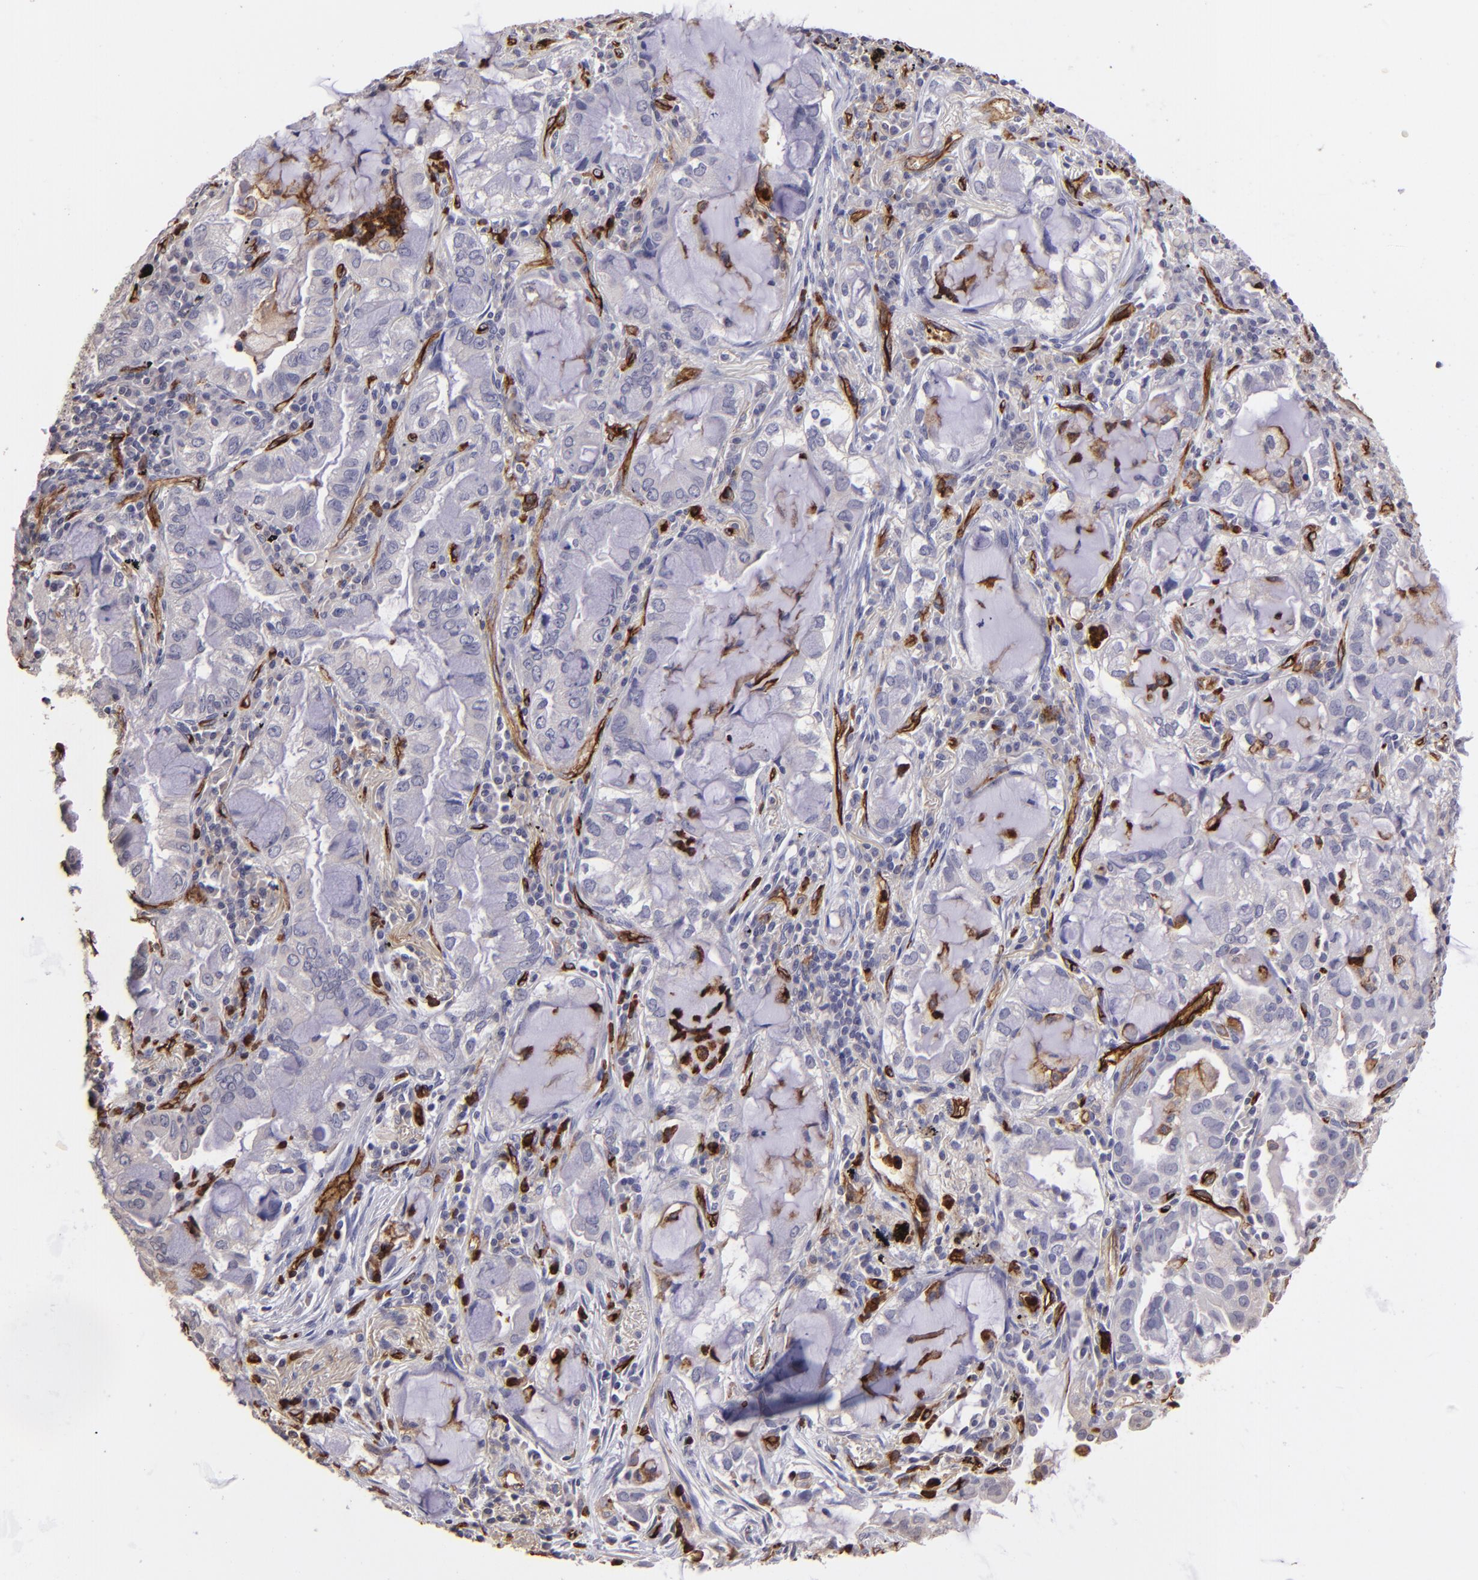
{"staining": {"intensity": "negative", "quantity": "none", "location": "none"}, "tissue": "lung cancer", "cell_type": "Tumor cells", "image_type": "cancer", "snomed": [{"axis": "morphology", "description": "Adenocarcinoma, NOS"}, {"axis": "topography", "description": "Lung"}], "caption": "Lung adenocarcinoma was stained to show a protein in brown. There is no significant positivity in tumor cells.", "gene": "DYSF", "patient": {"sex": "female", "age": 50}}